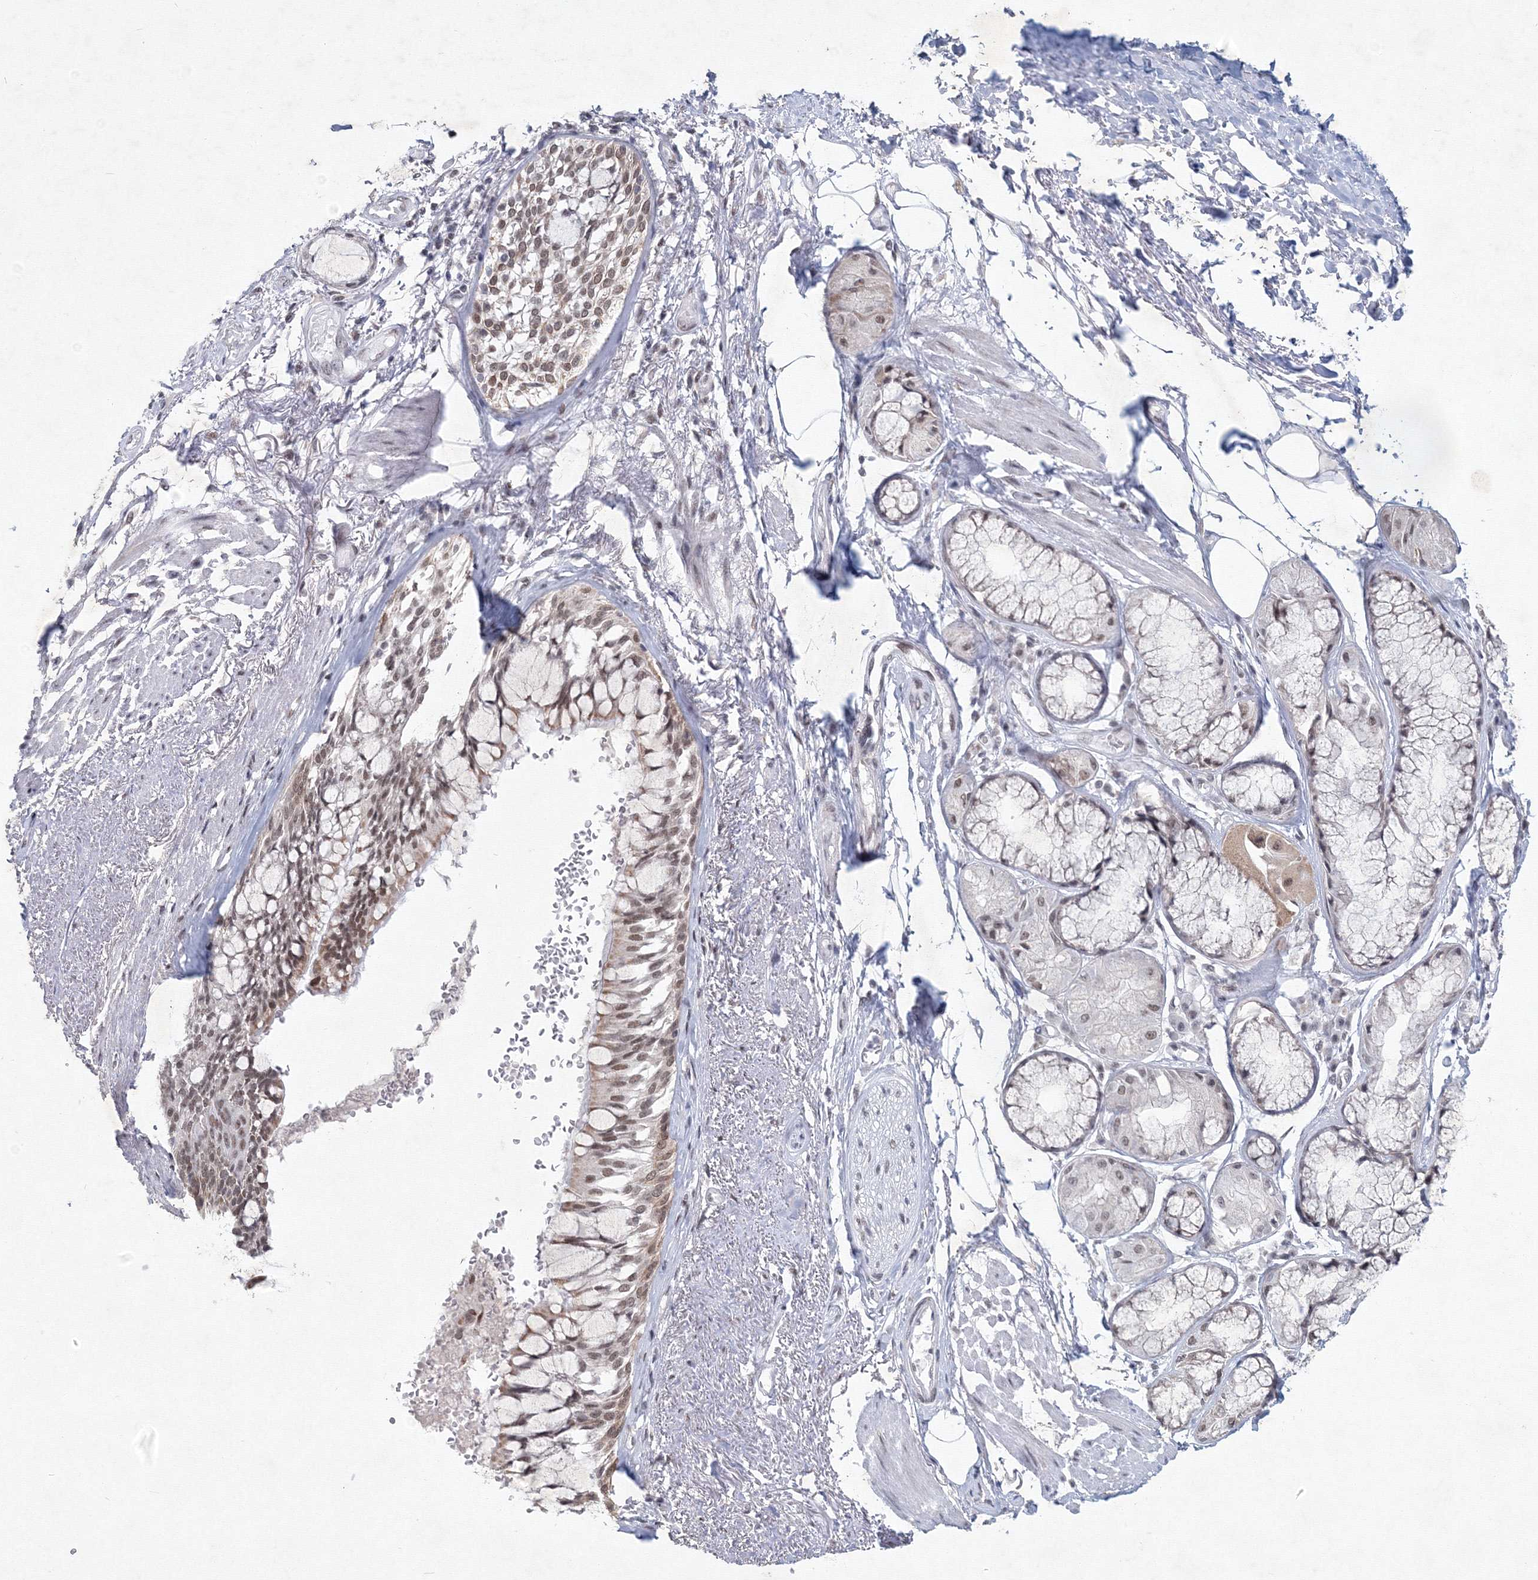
{"staining": {"intensity": "negative", "quantity": "none", "location": "none"}, "tissue": "adipose tissue", "cell_type": "Adipocytes", "image_type": "normal", "snomed": [{"axis": "morphology", "description": "Normal tissue, NOS"}, {"axis": "topography", "description": "Bronchus"}], "caption": "This histopathology image is of benign adipose tissue stained with IHC to label a protein in brown with the nuclei are counter-stained blue. There is no expression in adipocytes. The staining is performed using DAB (3,3'-diaminobenzidine) brown chromogen with nuclei counter-stained in using hematoxylin.", "gene": "SF3B6", "patient": {"sex": "male", "age": 66}}